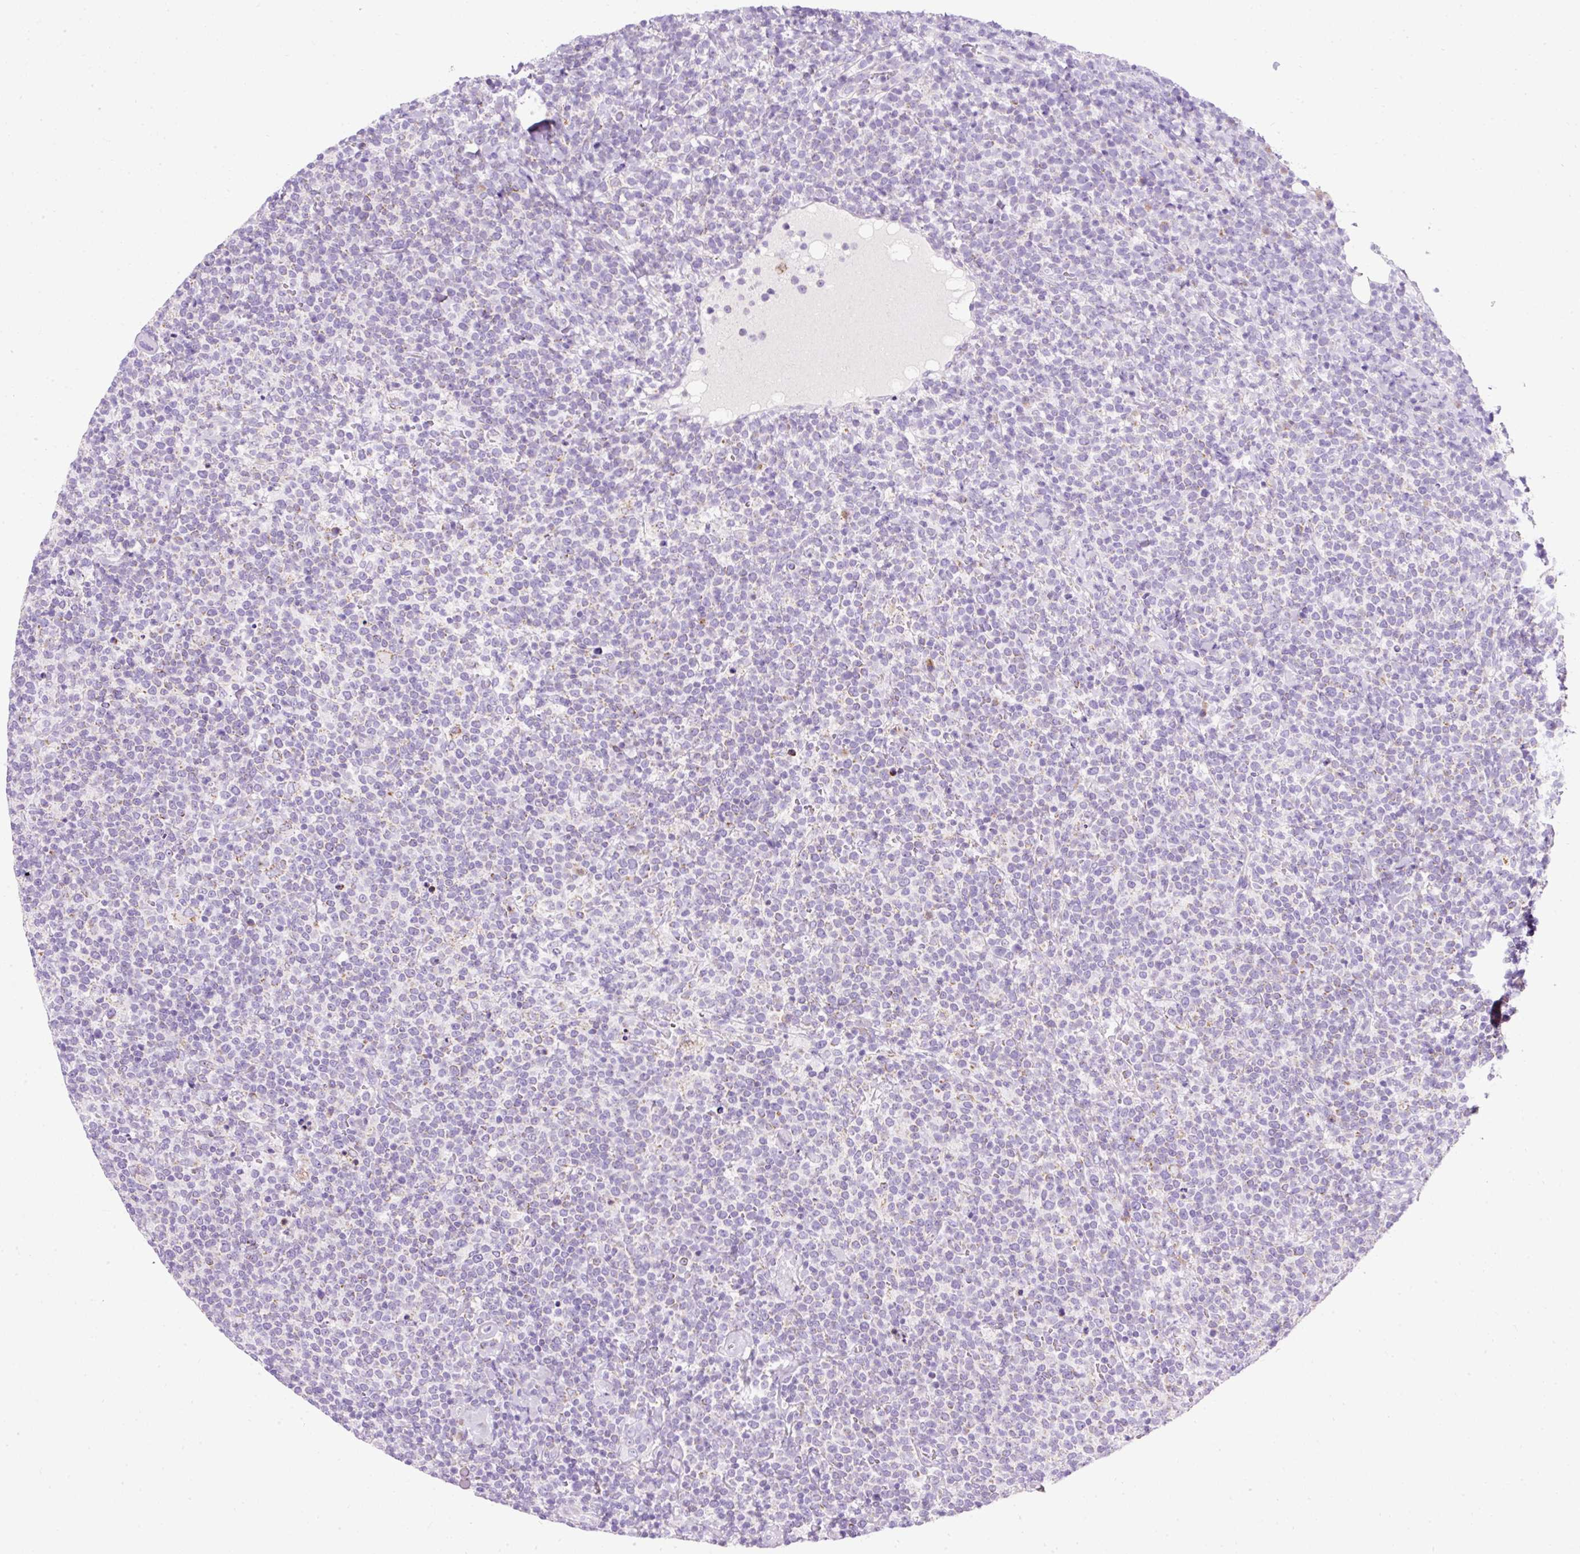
{"staining": {"intensity": "negative", "quantity": "none", "location": "none"}, "tissue": "lymphoma", "cell_type": "Tumor cells", "image_type": "cancer", "snomed": [{"axis": "morphology", "description": "Malignant lymphoma, non-Hodgkin's type, High grade"}, {"axis": "topography", "description": "Lymph node"}], "caption": "This micrograph is of malignant lymphoma, non-Hodgkin's type (high-grade) stained with IHC to label a protein in brown with the nuclei are counter-stained blue. There is no positivity in tumor cells. (DAB (3,3'-diaminobenzidine) immunohistochemistry (IHC), high magnification).", "gene": "PLPP2", "patient": {"sex": "male", "age": 61}}